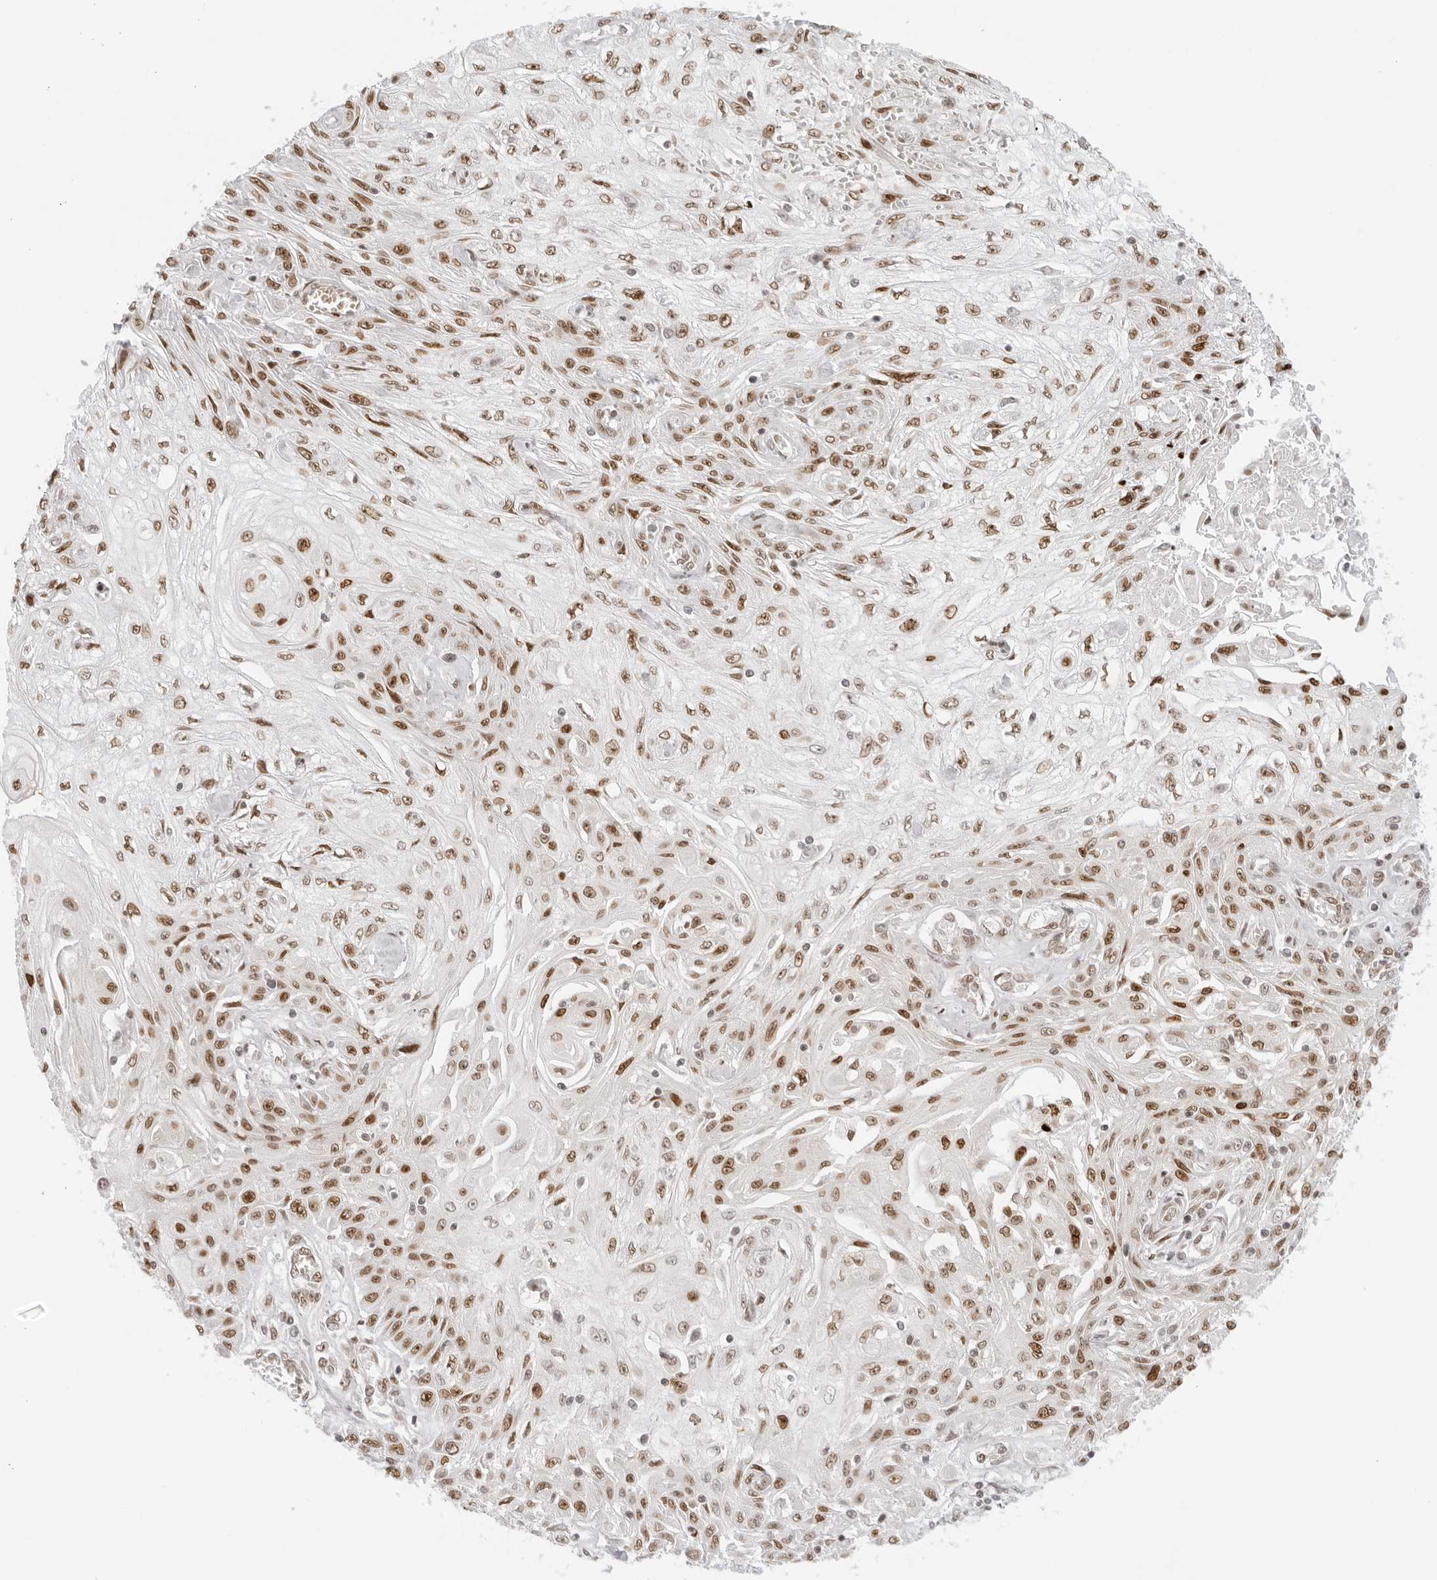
{"staining": {"intensity": "moderate", "quantity": ">75%", "location": "nuclear"}, "tissue": "skin cancer", "cell_type": "Tumor cells", "image_type": "cancer", "snomed": [{"axis": "morphology", "description": "Squamous cell carcinoma, NOS"}, {"axis": "morphology", "description": "Squamous cell carcinoma, metastatic, NOS"}, {"axis": "topography", "description": "Skin"}, {"axis": "topography", "description": "Lymph node"}], "caption": "Immunohistochemical staining of skin cancer shows medium levels of moderate nuclear staining in approximately >75% of tumor cells.", "gene": "RCC1", "patient": {"sex": "male", "age": 75}}